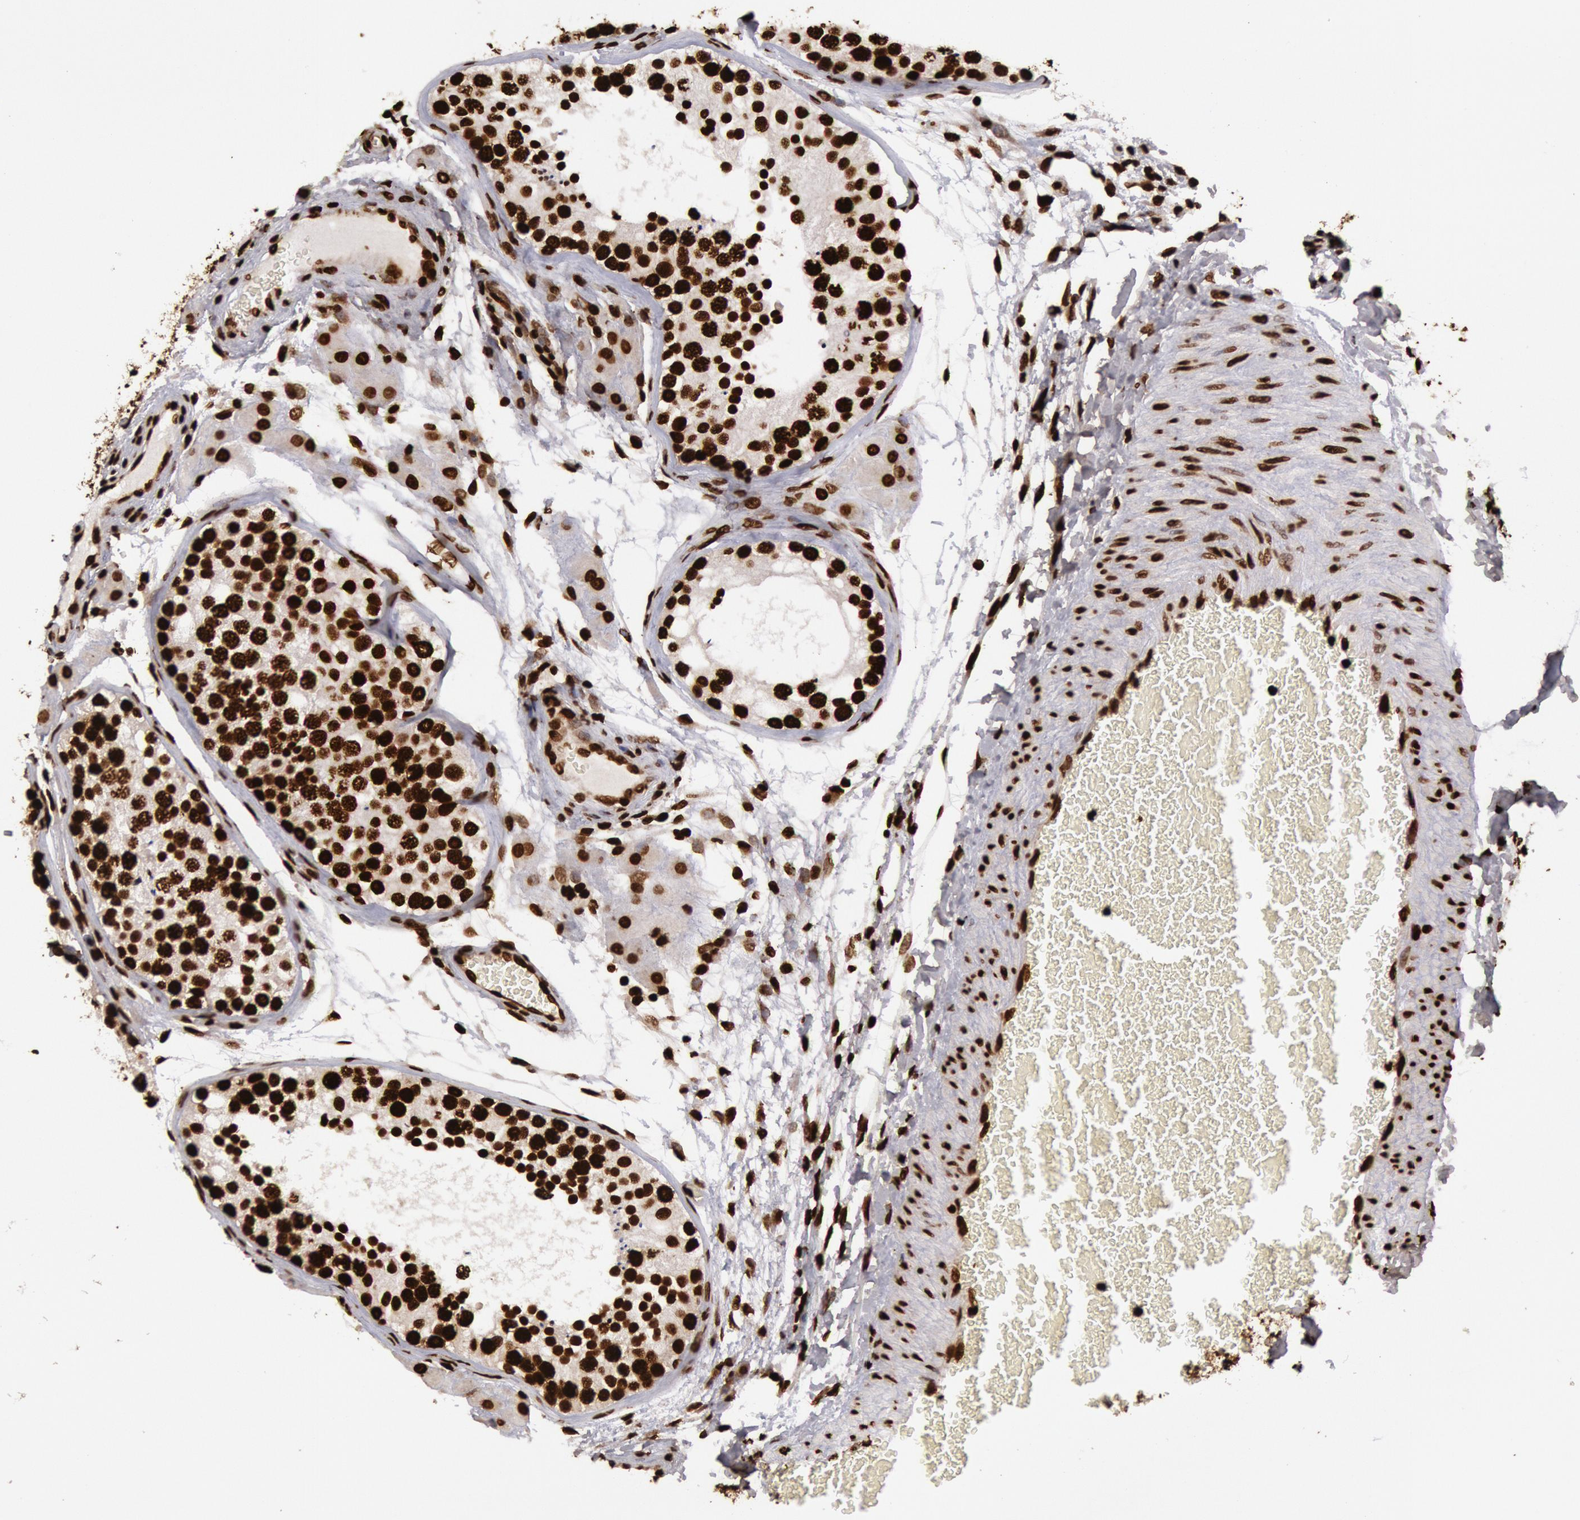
{"staining": {"intensity": "moderate", "quantity": ">75%", "location": "nuclear"}, "tissue": "testis", "cell_type": "Cells in seminiferous ducts", "image_type": "normal", "snomed": [{"axis": "morphology", "description": "Normal tissue, NOS"}, {"axis": "topography", "description": "Testis"}], "caption": "High-magnification brightfield microscopy of unremarkable testis stained with DAB (brown) and counterstained with hematoxylin (blue). cells in seminiferous ducts exhibit moderate nuclear staining is seen in about>75% of cells.", "gene": "H3", "patient": {"sex": "male", "age": 26}}